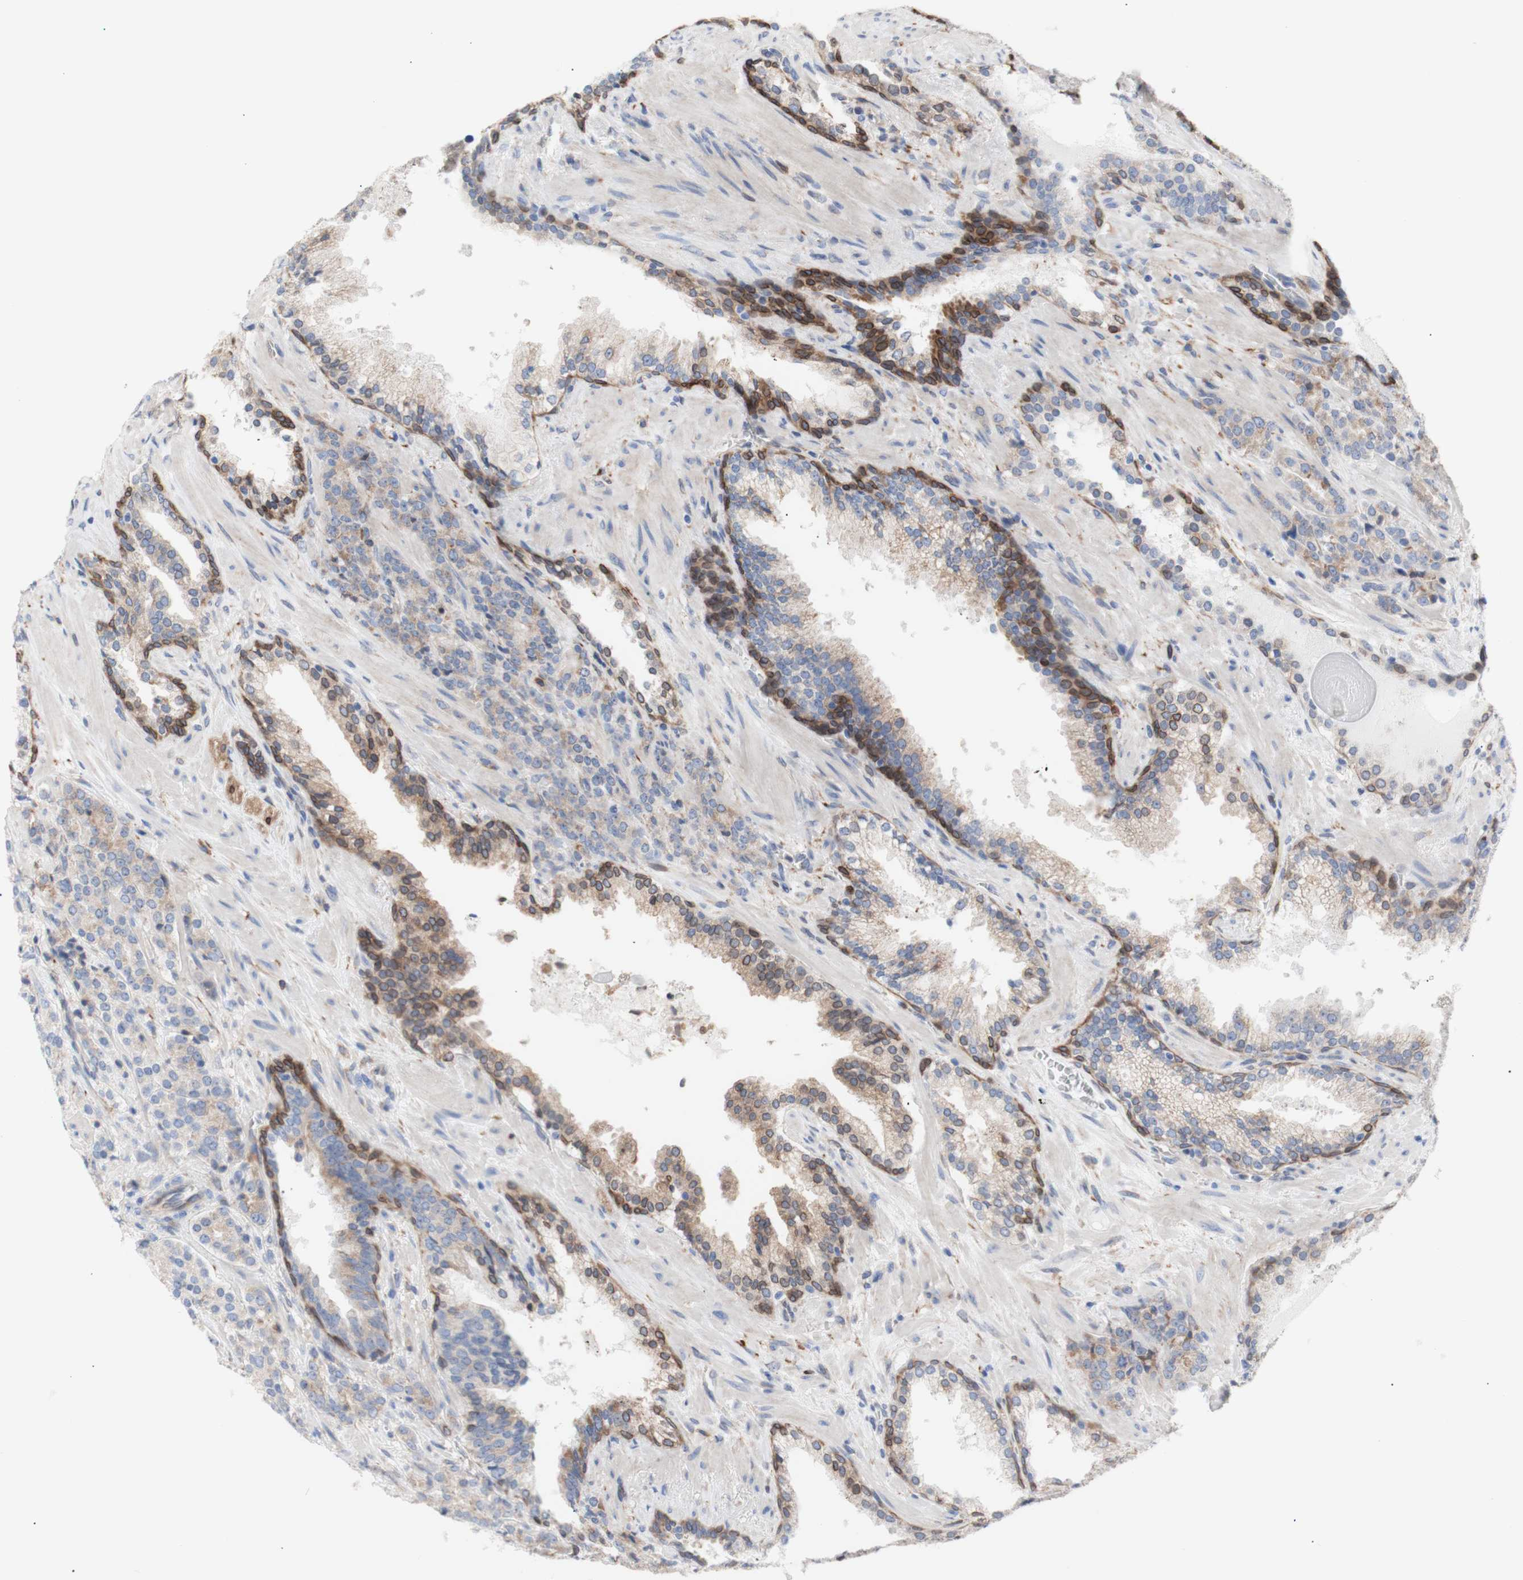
{"staining": {"intensity": "weak", "quantity": ">75%", "location": "cytoplasmic/membranous"}, "tissue": "prostate cancer", "cell_type": "Tumor cells", "image_type": "cancer", "snomed": [{"axis": "morphology", "description": "Adenocarcinoma, High grade"}, {"axis": "topography", "description": "Prostate"}], "caption": "Brown immunohistochemical staining in human prostate adenocarcinoma (high-grade) exhibits weak cytoplasmic/membranous staining in approximately >75% of tumor cells.", "gene": "ERLIN1", "patient": {"sex": "male", "age": 71}}